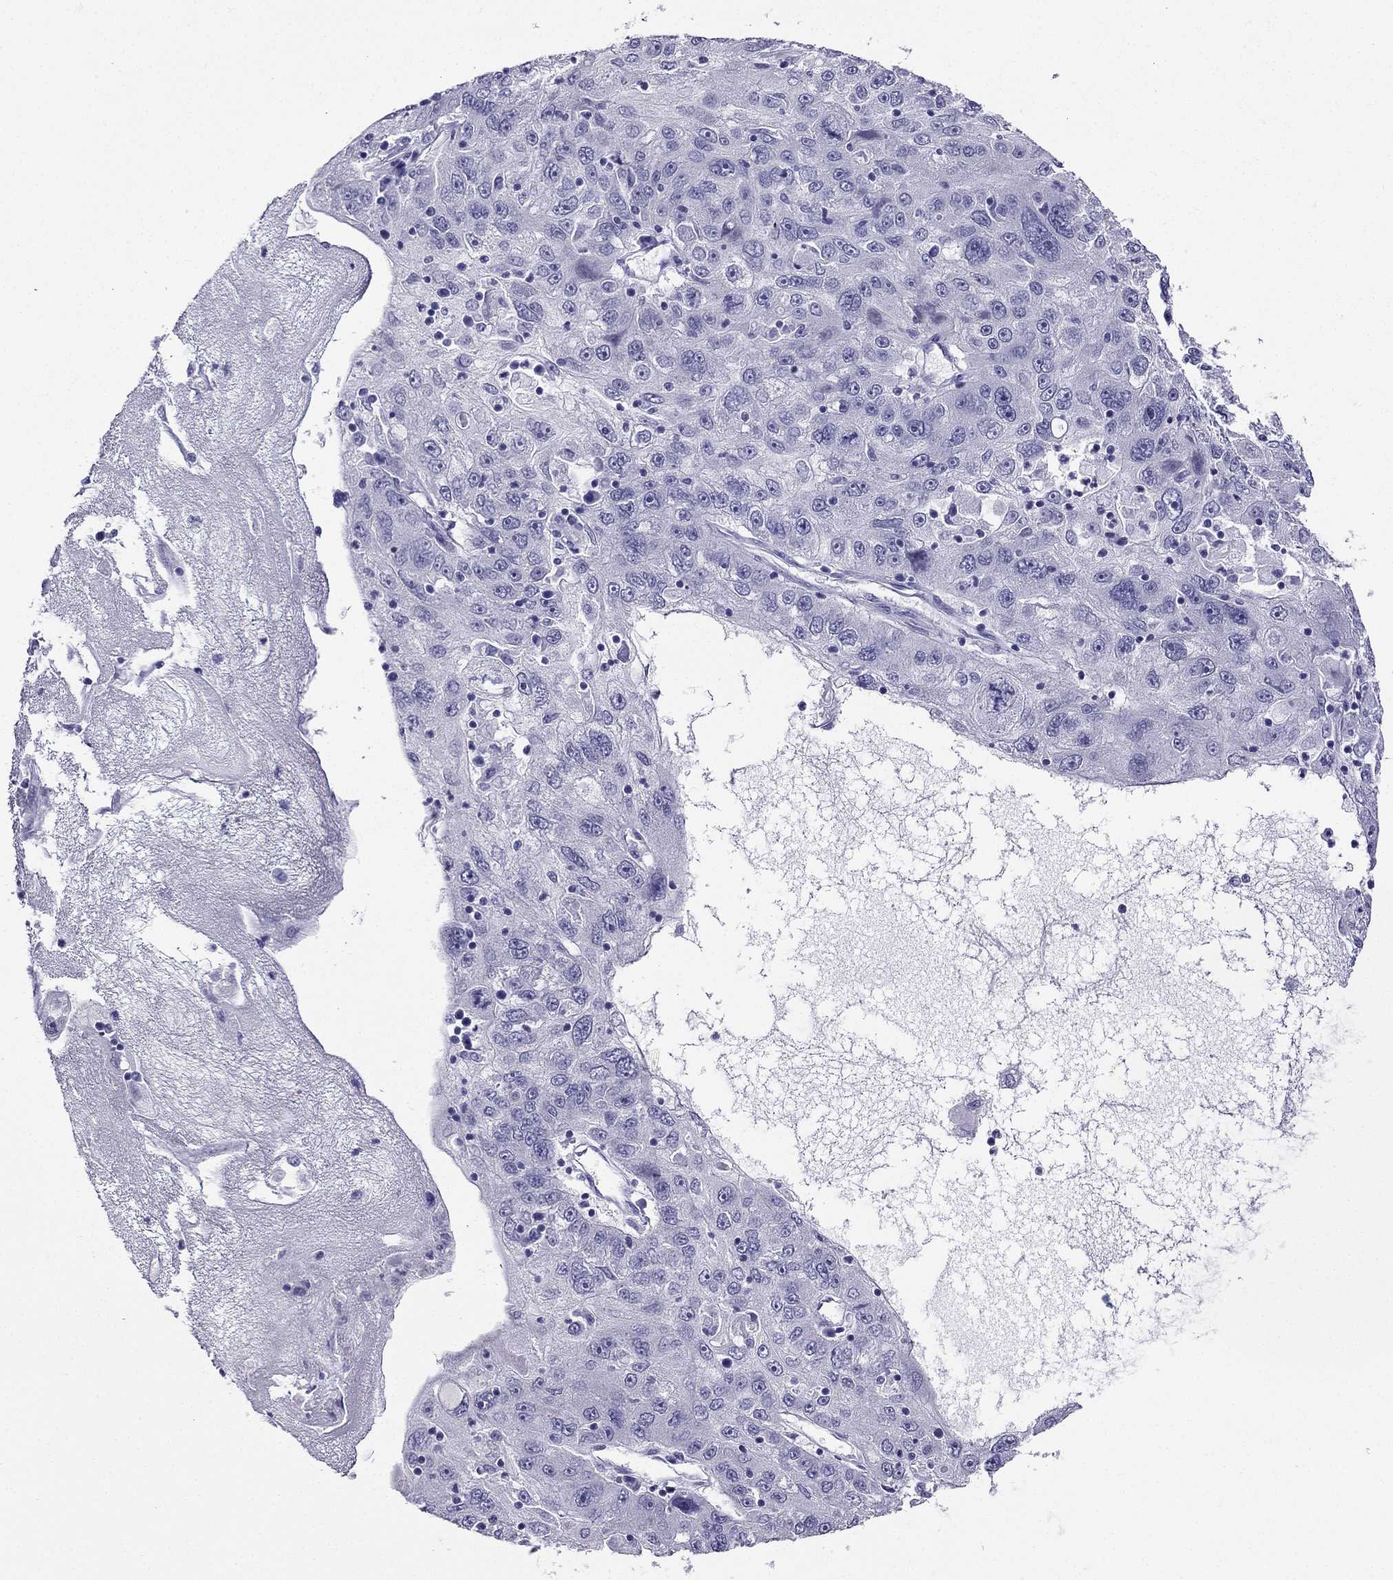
{"staining": {"intensity": "negative", "quantity": "none", "location": "none"}, "tissue": "stomach cancer", "cell_type": "Tumor cells", "image_type": "cancer", "snomed": [{"axis": "morphology", "description": "Adenocarcinoma, NOS"}, {"axis": "topography", "description": "Stomach"}], "caption": "Stomach cancer stained for a protein using immunohistochemistry shows no positivity tumor cells.", "gene": "KCNJ10", "patient": {"sex": "male", "age": 56}}